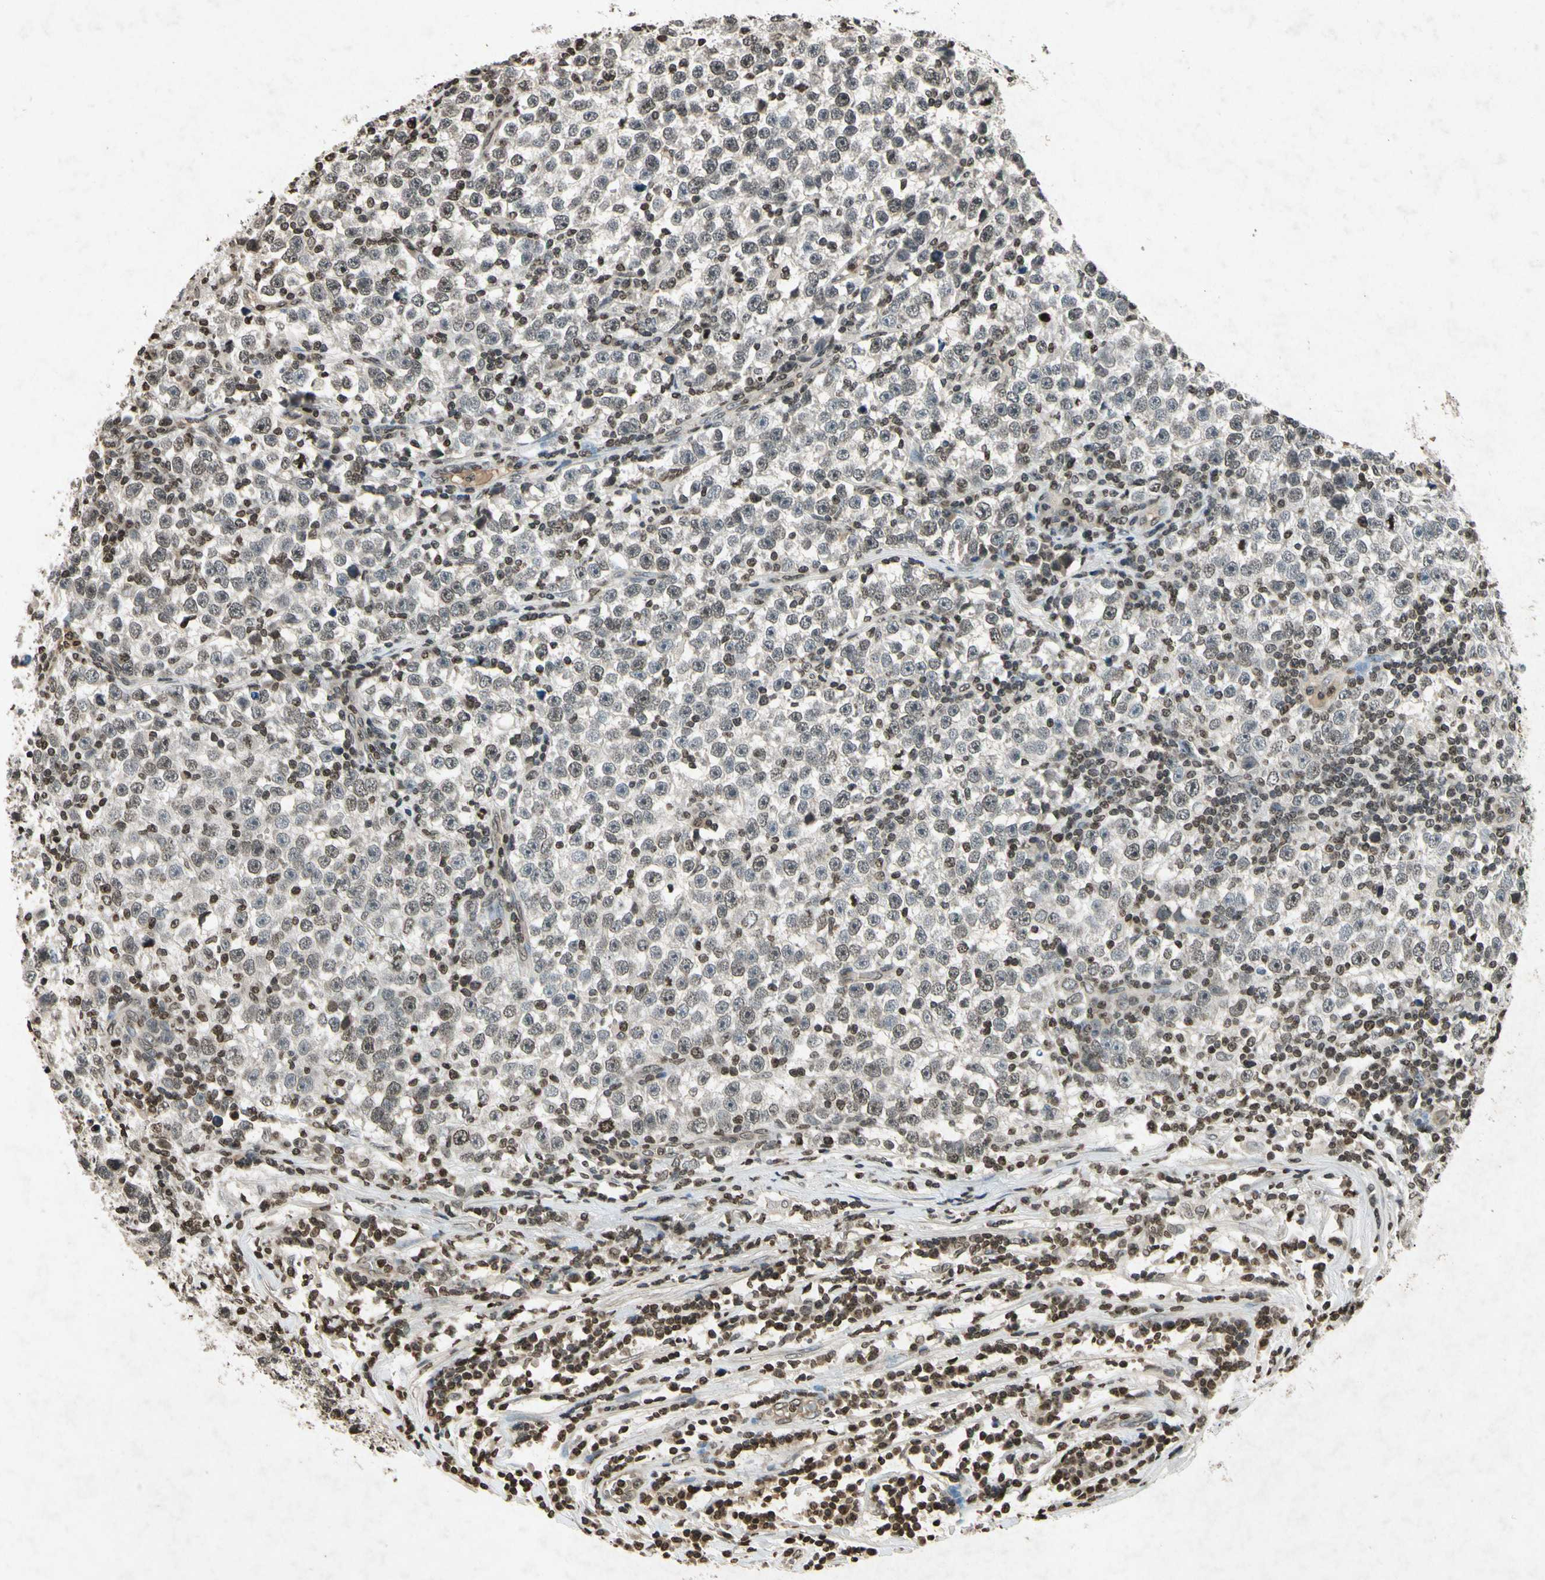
{"staining": {"intensity": "weak", "quantity": "<25%", "location": "nuclear"}, "tissue": "testis cancer", "cell_type": "Tumor cells", "image_type": "cancer", "snomed": [{"axis": "morphology", "description": "Seminoma, NOS"}, {"axis": "topography", "description": "Testis"}], "caption": "Immunohistochemistry image of neoplastic tissue: human testis cancer stained with DAB displays no significant protein expression in tumor cells. The staining is performed using DAB brown chromogen with nuclei counter-stained in using hematoxylin.", "gene": "HOXB3", "patient": {"sex": "male", "age": 43}}